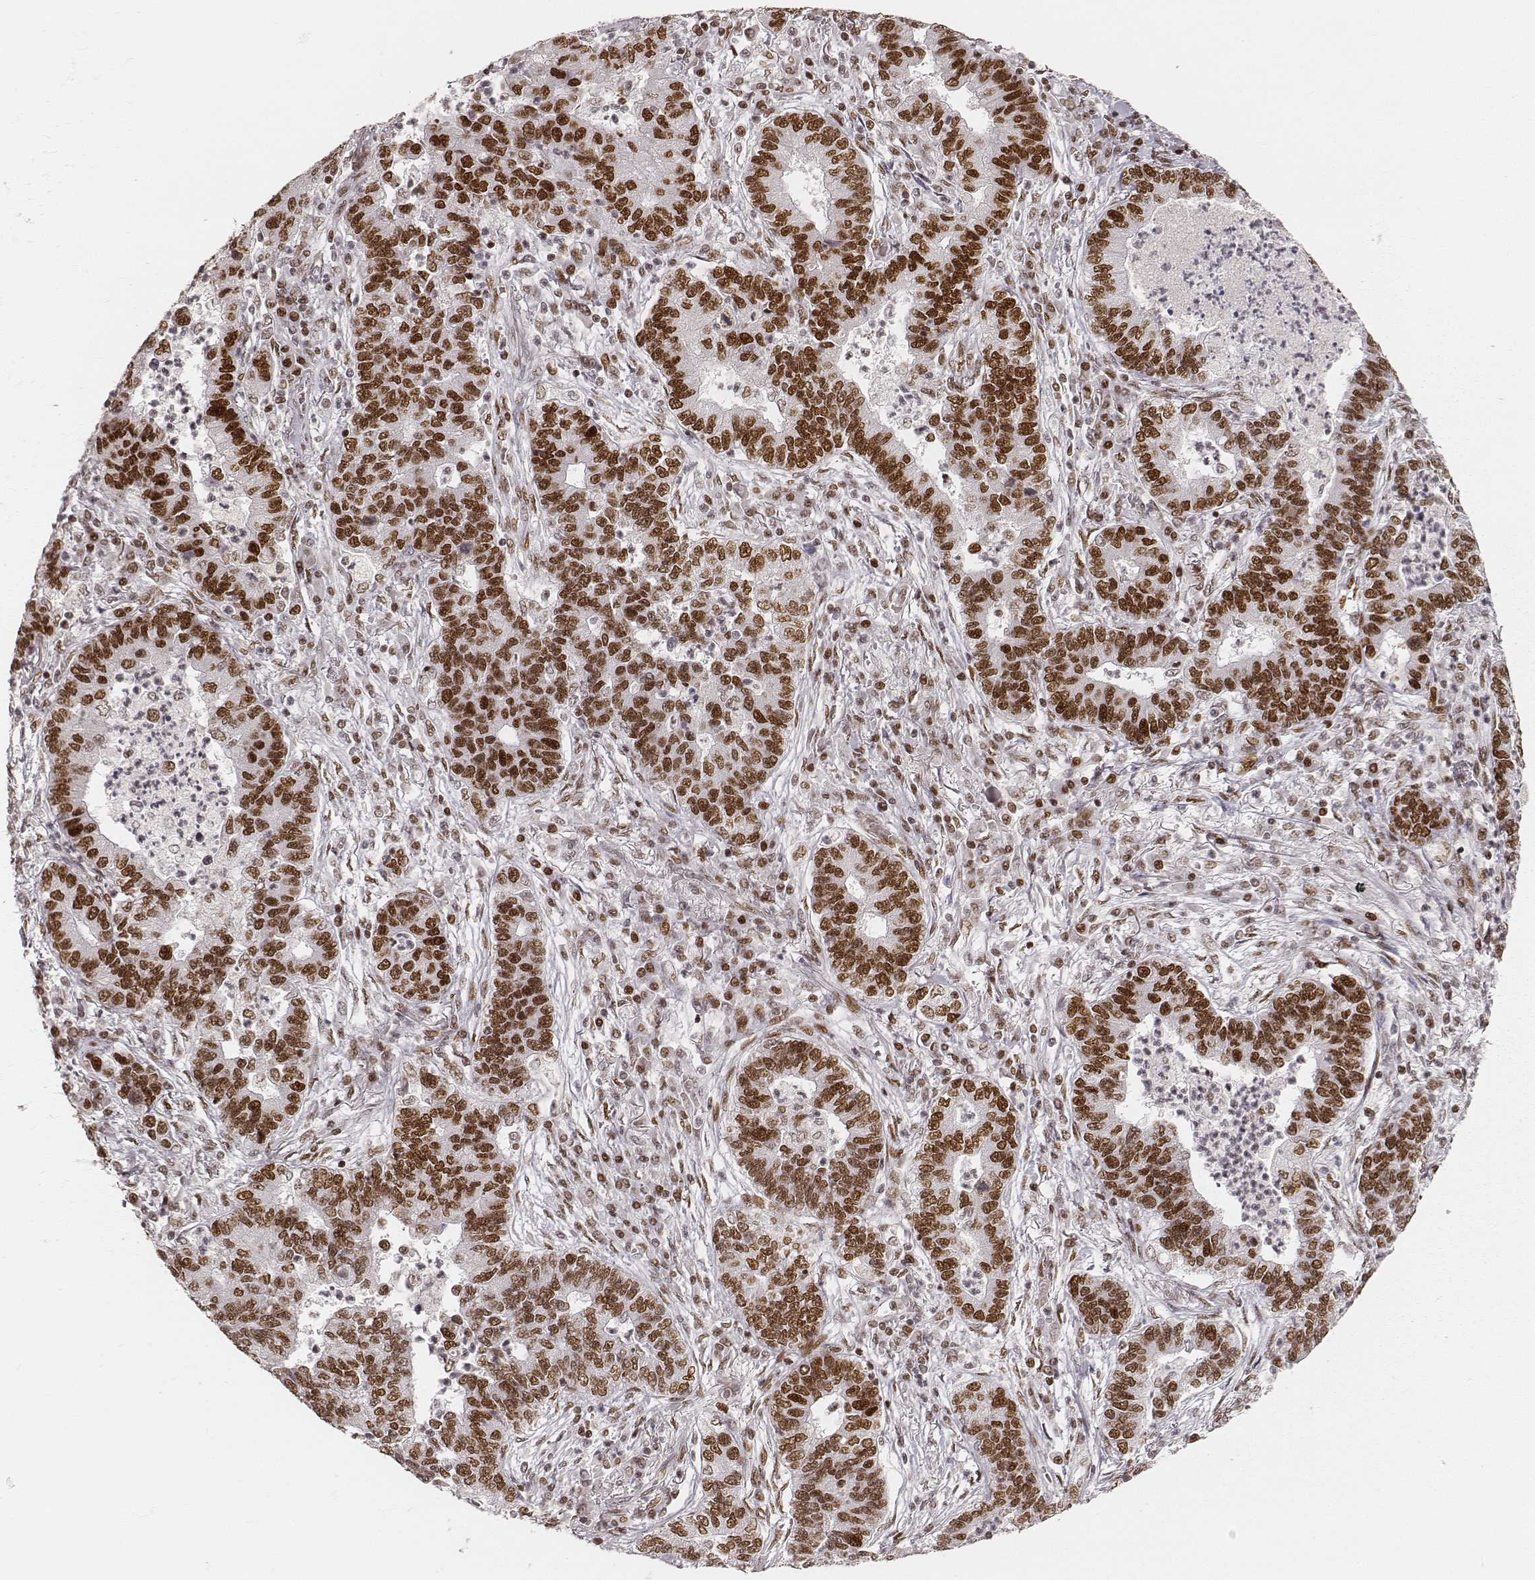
{"staining": {"intensity": "strong", "quantity": ">75%", "location": "nuclear"}, "tissue": "lung cancer", "cell_type": "Tumor cells", "image_type": "cancer", "snomed": [{"axis": "morphology", "description": "Adenocarcinoma, NOS"}, {"axis": "topography", "description": "Lung"}], "caption": "Lung cancer was stained to show a protein in brown. There is high levels of strong nuclear expression in about >75% of tumor cells.", "gene": "HNRNPC", "patient": {"sex": "female", "age": 57}}